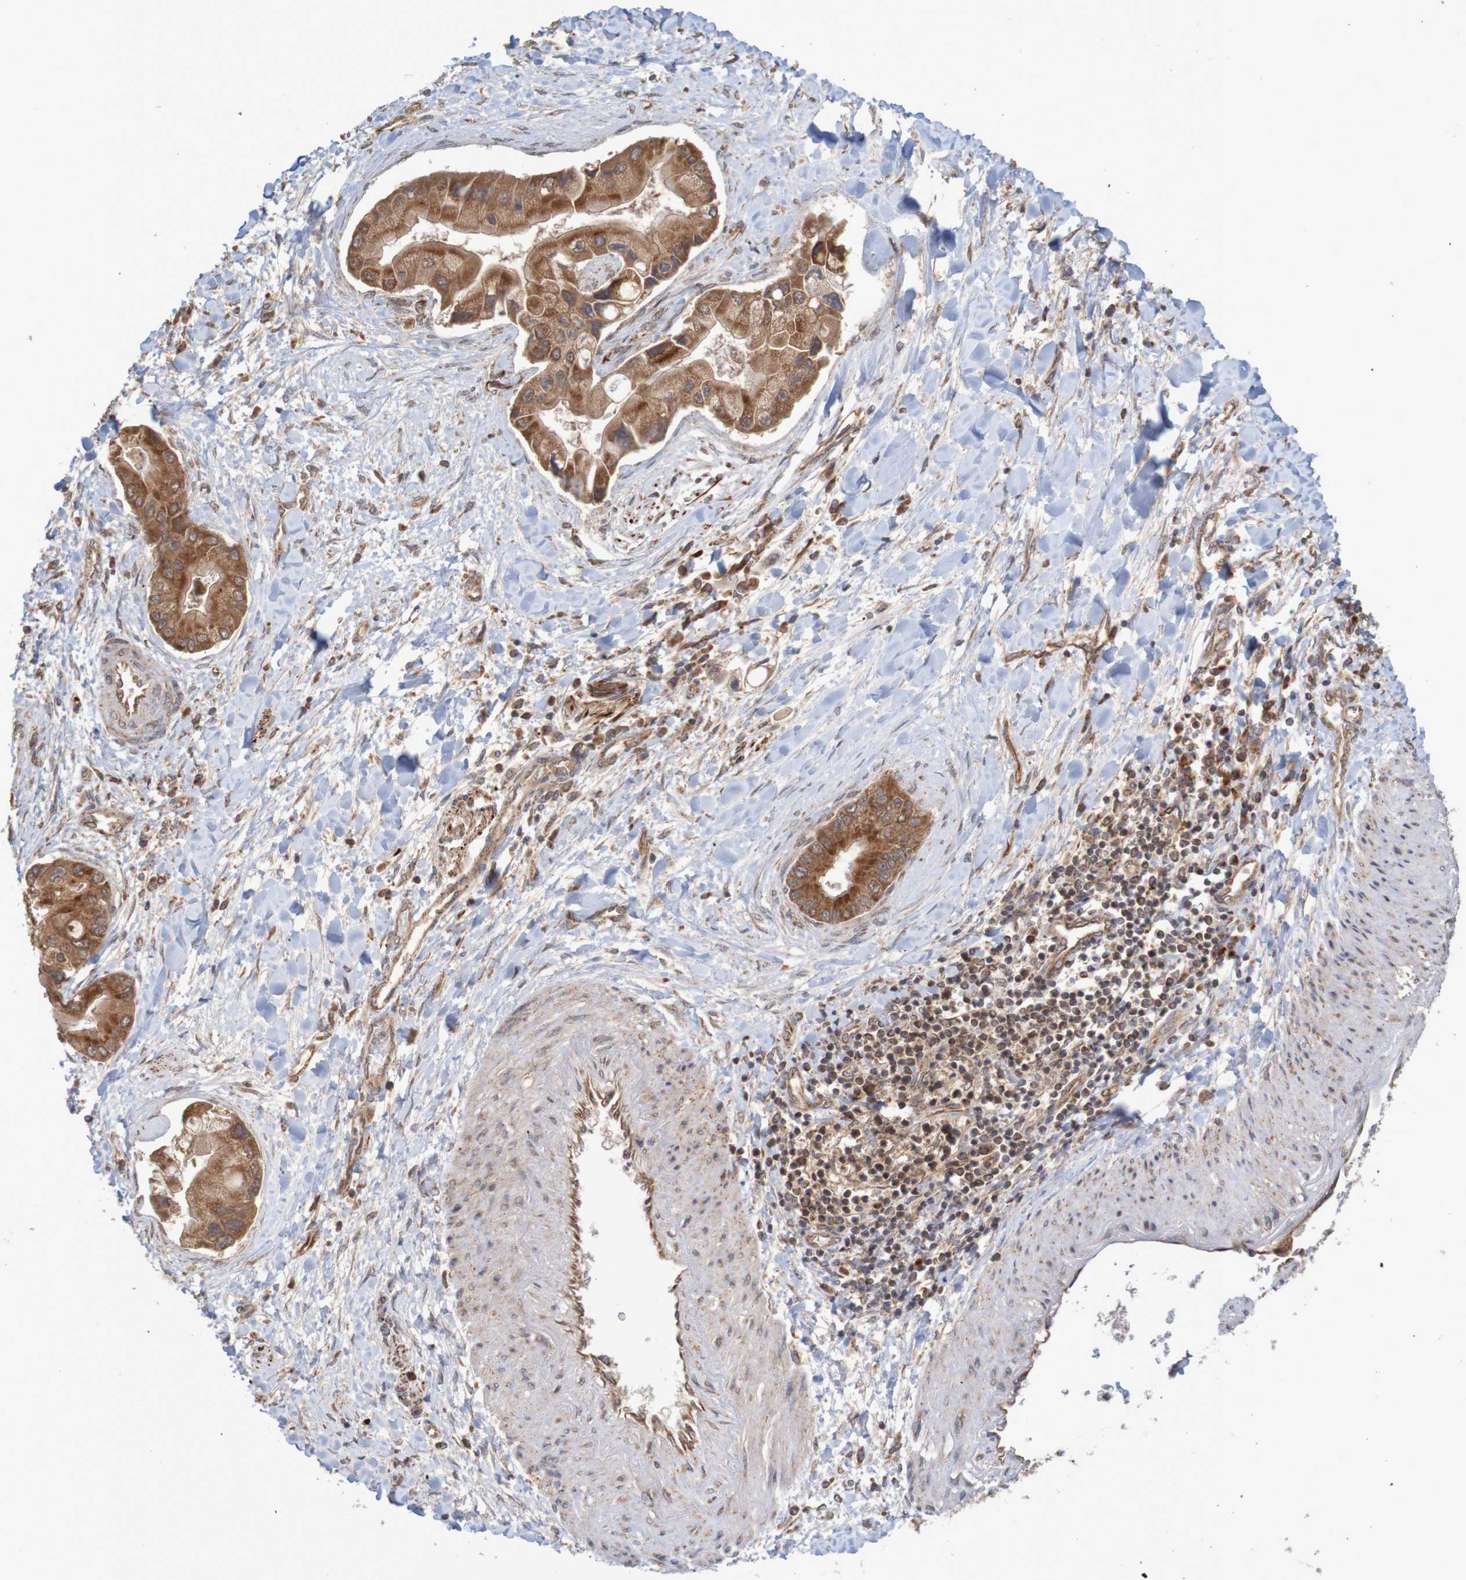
{"staining": {"intensity": "strong", "quantity": ">75%", "location": "cytoplasmic/membranous"}, "tissue": "liver cancer", "cell_type": "Tumor cells", "image_type": "cancer", "snomed": [{"axis": "morphology", "description": "Cholangiocarcinoma"}, {"axis": "topography", "description": "Liver"}], "caption": "Immunohistochemistry (IHC) image of human liver cholangiocarcinoma stained for a protein (brown), which demonstrates high levels of strong cytoplasmic/membranous positivity in about >75% of tumor cells.", "gene": "MRPL52", "patient": {"sex": "male", "age": 50}}